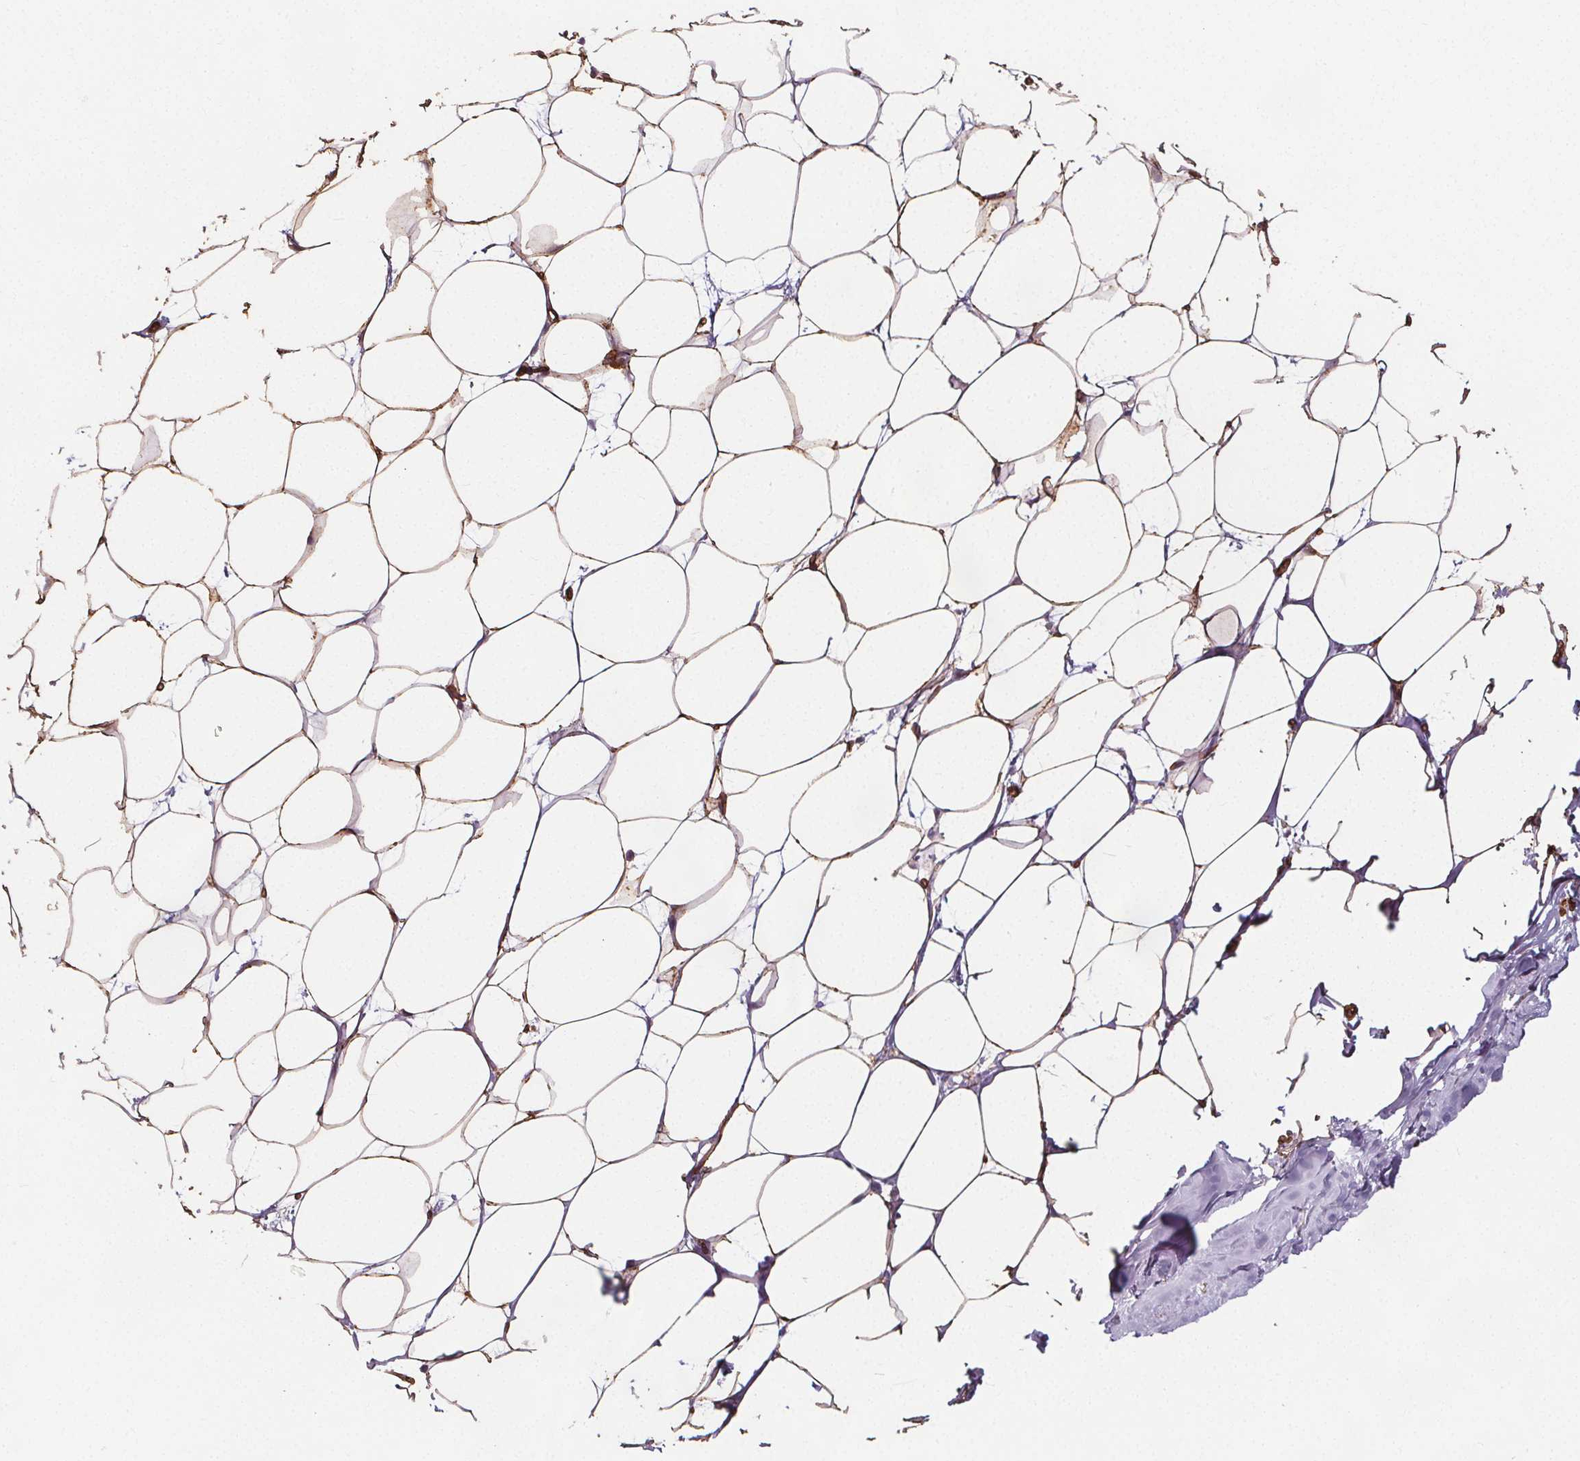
{"staining": {"intensity": "strong", "quantity": ">75%", "location": "cytoplasmic/membranous"}, "tissue": "breast", "cell_type": "Adipocytes", "image_type": "normal", "snomed": [{"axis": "morphology", "description": "Normal tissue, NOS"}, {"axis": "topography", "description": "Breast"}], "caption": "Human breast stained for a protein (brown) exhibits strong cytoplasmic/membranous positive expression in about >75% of adipocytes.", "gene": "HAS1", "patient": {"sex": "female", "age": 27}}